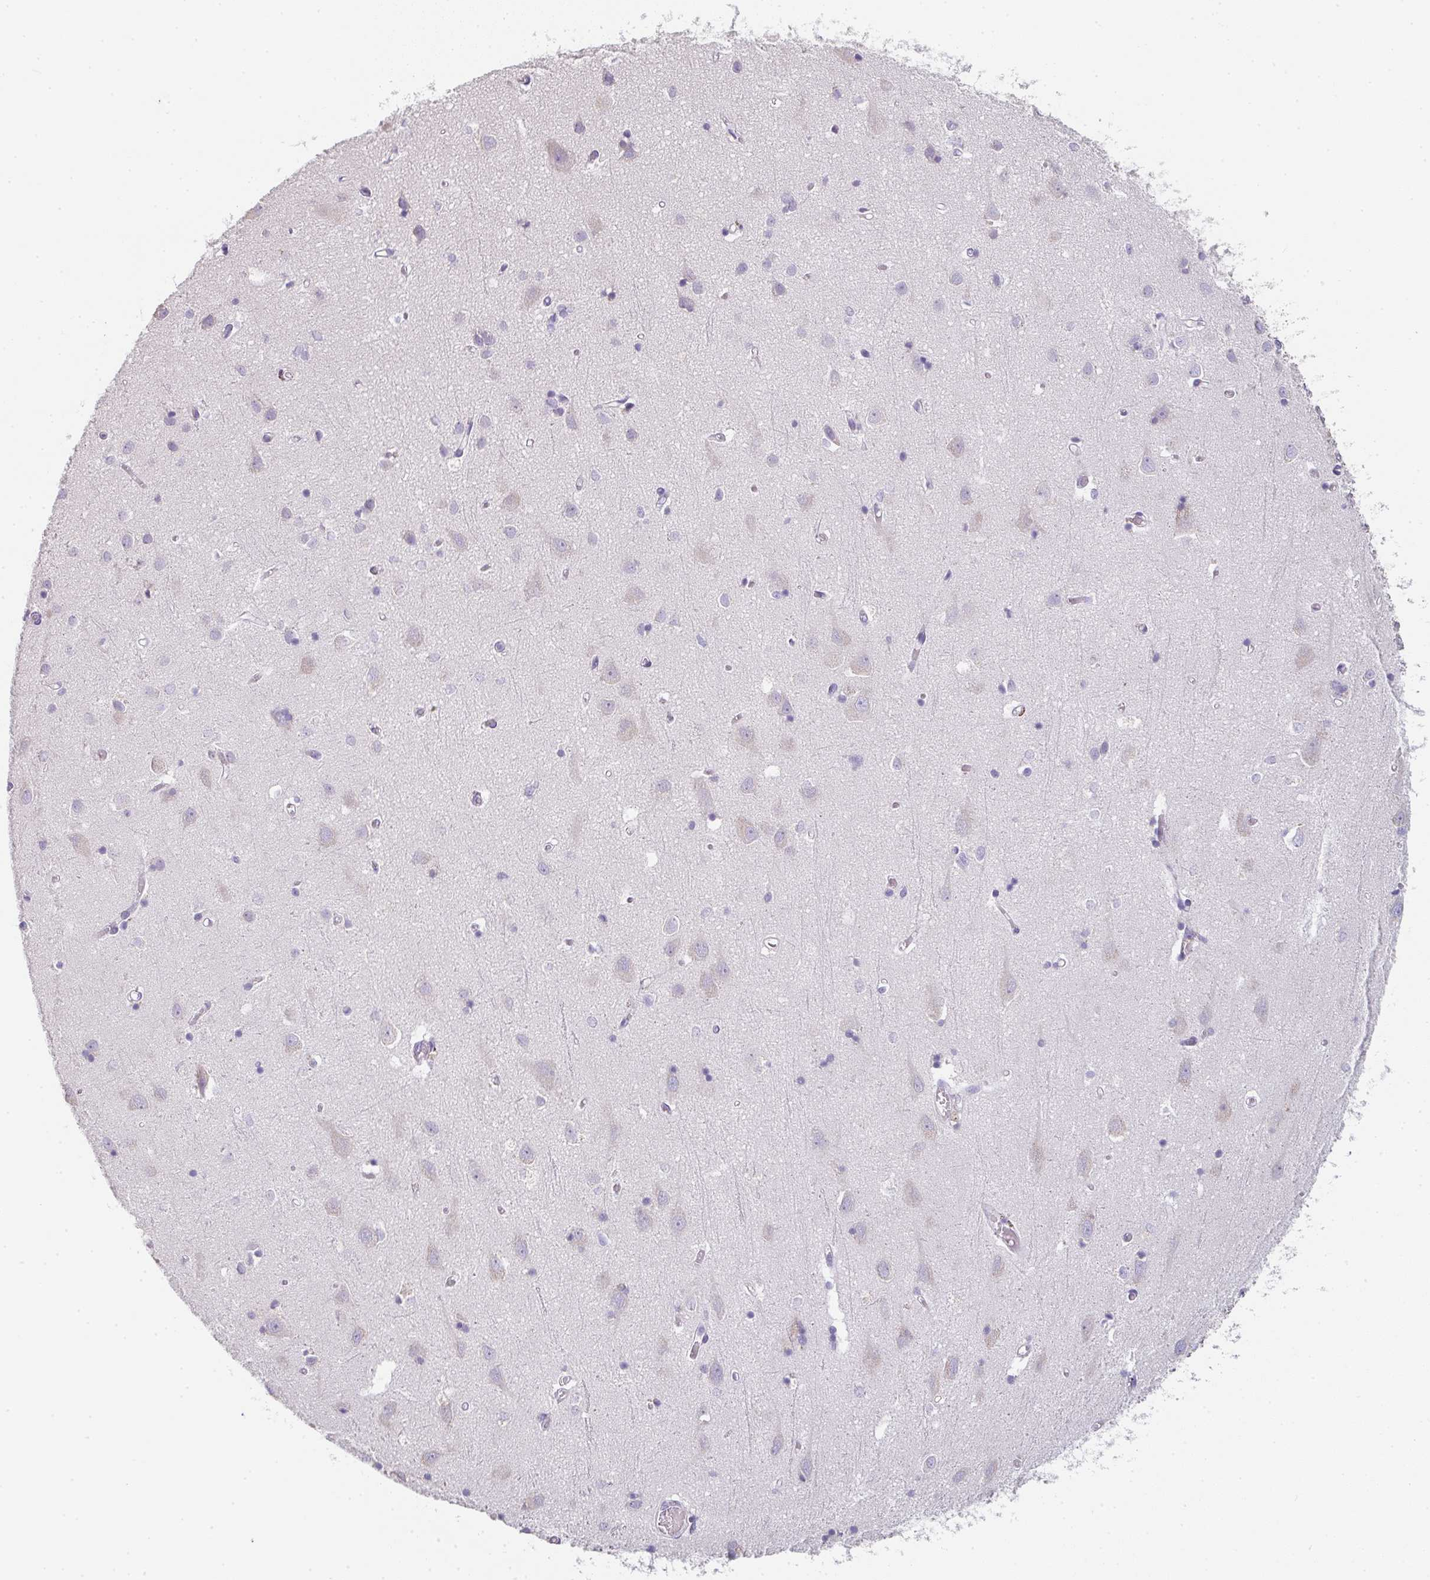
{"staining": {"intensity": "negative", "quantity": "none", "location": "none"}, "tissue": "cerebral cortex", "cell_type": "Endothelial cells", "image_type": "normal", "snomed": [{"axis": "morphology", "description": "Normal tissue, NOS"}, {"axis": "topography", "description": "Cerebral cortex"}], "caption": "Immunohistochemistry histopathology image of normal cerebral cortex: cerebral cortex stained with DAB displays no significant protein expression in endothelial cells. (DAB (3,3'-diaminobenzidine) immunohistochemistry, high magnification).", "gene": "ZNF215", "patient": {"sex": "male", "age": 70}}